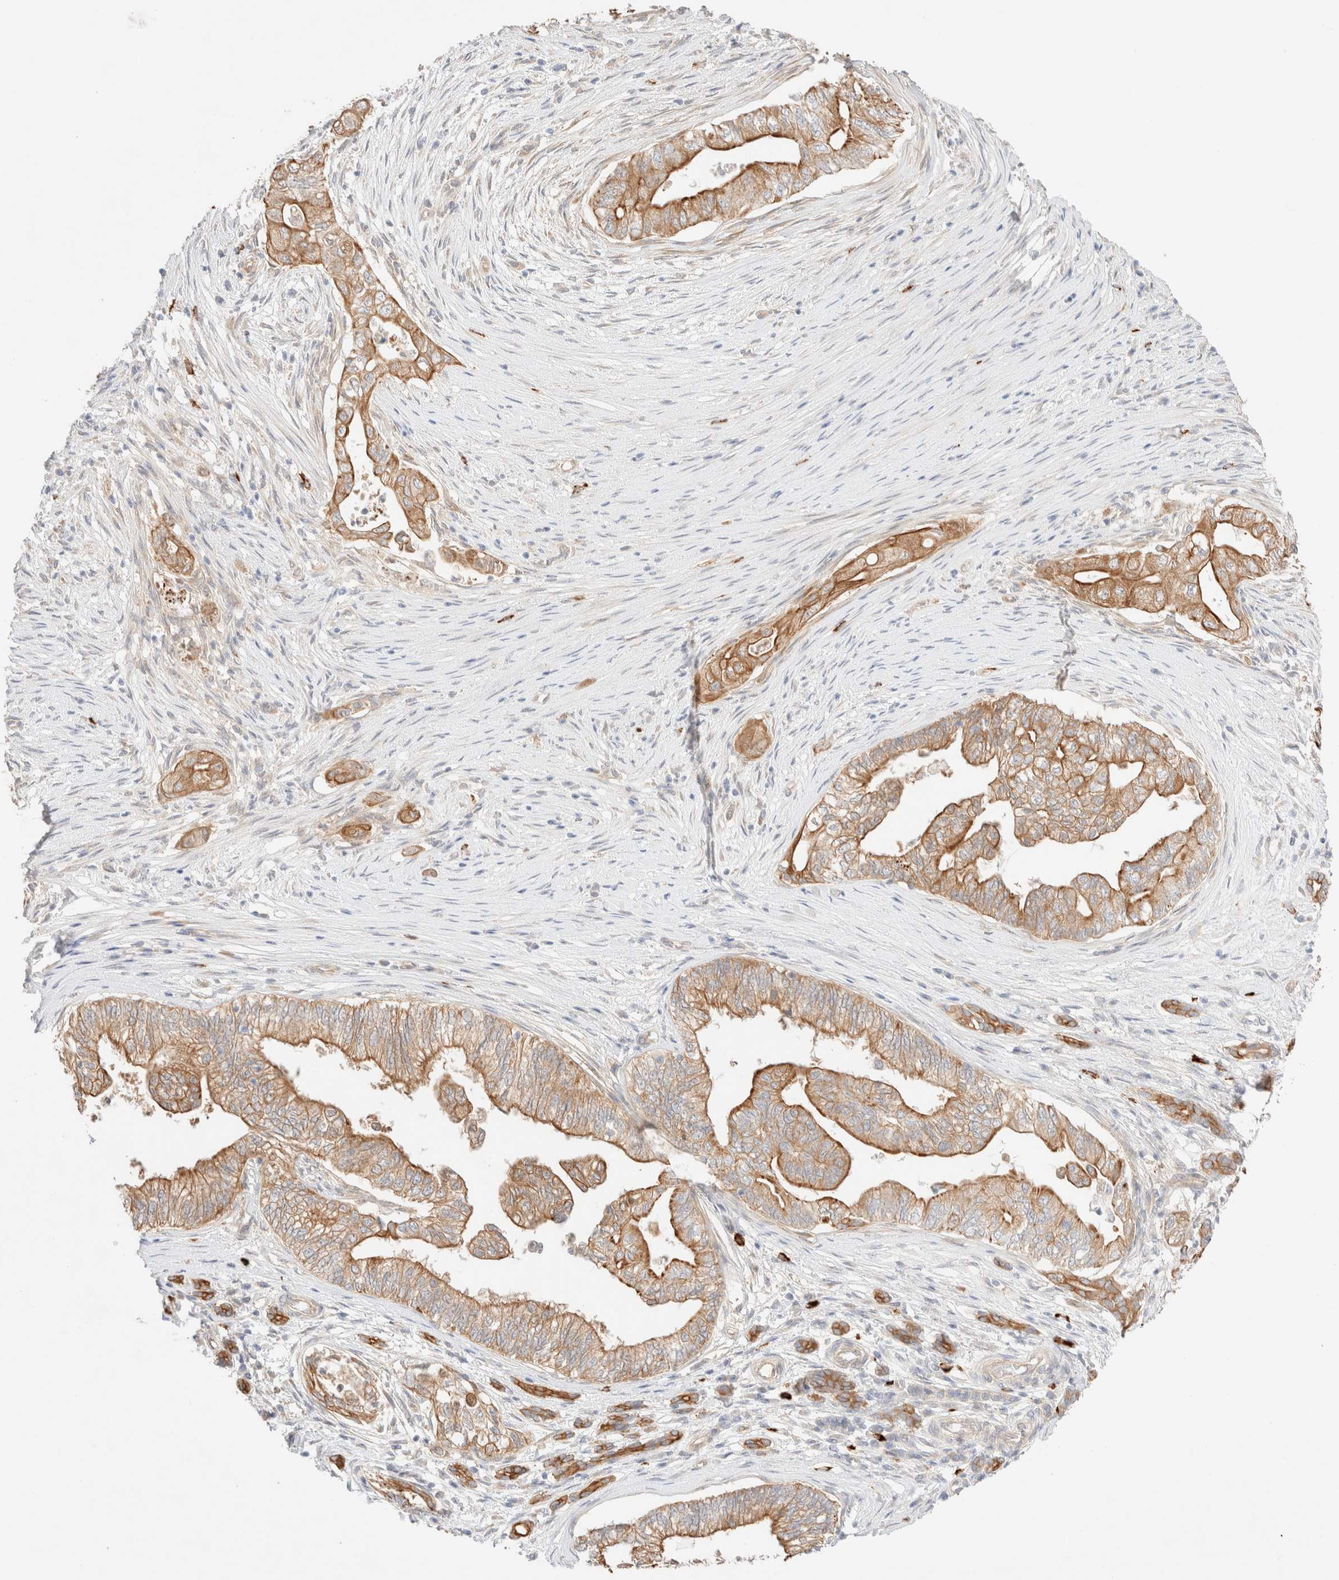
{"staining": {"intensity": "moderate", "quantity": ">75%", "location": "cytoplasmic/membranous"}, "tissue": "pancreatic cancer", "cell_type": "Tumor cells", "image_type": "cancer", "snomed": [{"axis": "morphology", "description": "Adenocarcinoma, NOS"}, {"axis": "topography", "description": "Pancreas"}], "caption": "Tumor cells reveal moderate cytoplasmic/membranous positivity in approximately >75% of cells in pancreatic cancer.", "gene": "NIBAN2", "patient": {"sex": "male", "age": 72}}